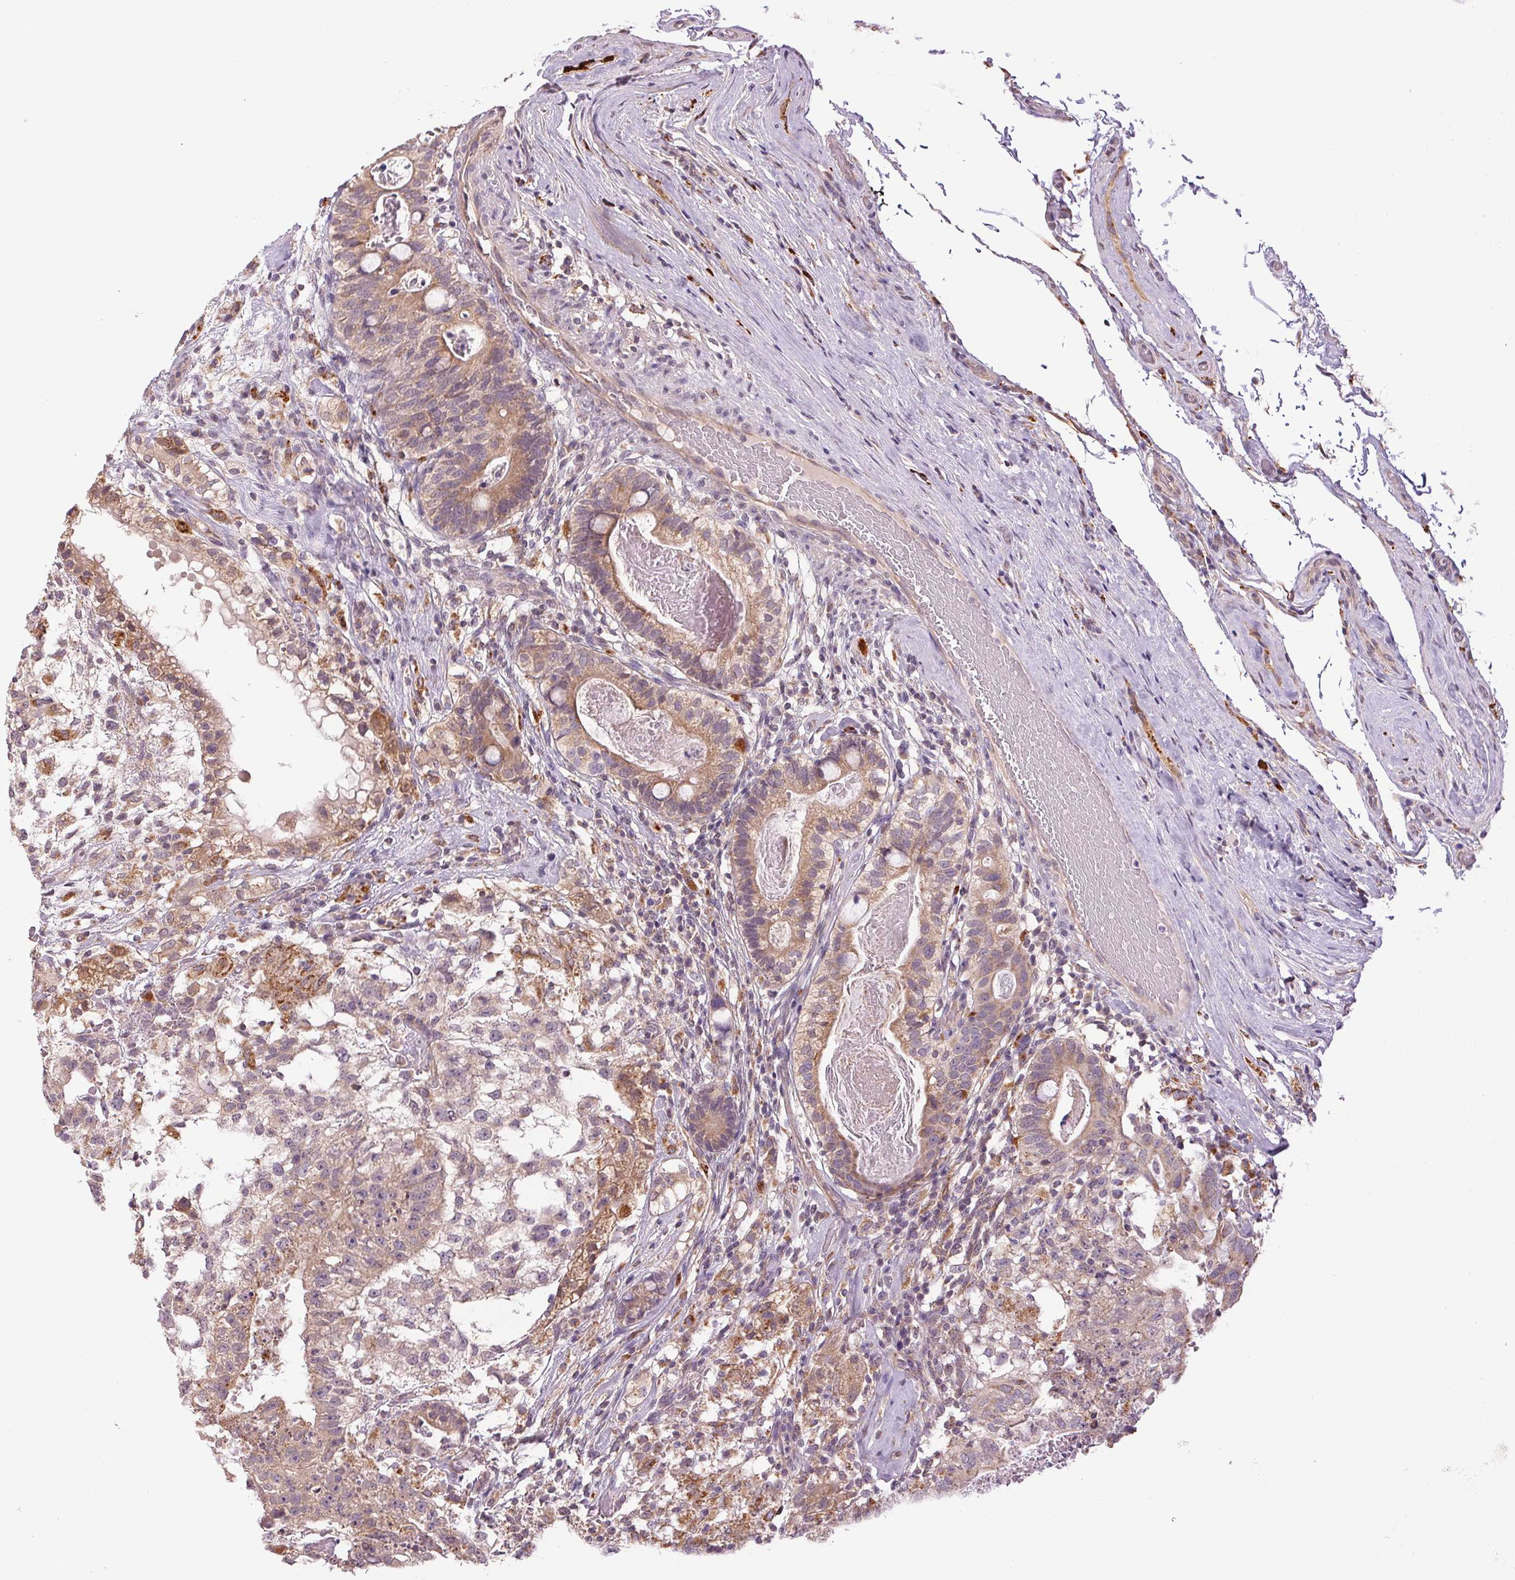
{"staining": {"intensity": "moderate", "quantity": ">75%", "location": "cytoplasmic/membranous"}, "tissue": "testis cancer", "cell_type": "Tumor cells", "image_type": "cancer", "snomed": [{"axis": "morphology", "description": "Seminoma, NOS"}, {"axis": "morphology", "description": "Carcinoma, Embryonal, NOS"}, {"axis": "topography", "description": "Testis"}], "caption": "The photomicrograph displays immunohistochemical staining of testis cancer. There is moderate cytoplasmic/membranous positivity is appreciated in about >75% of tumor cells.", "gene": "ADH5", "patient": {"sex": "male", "age": 41}}